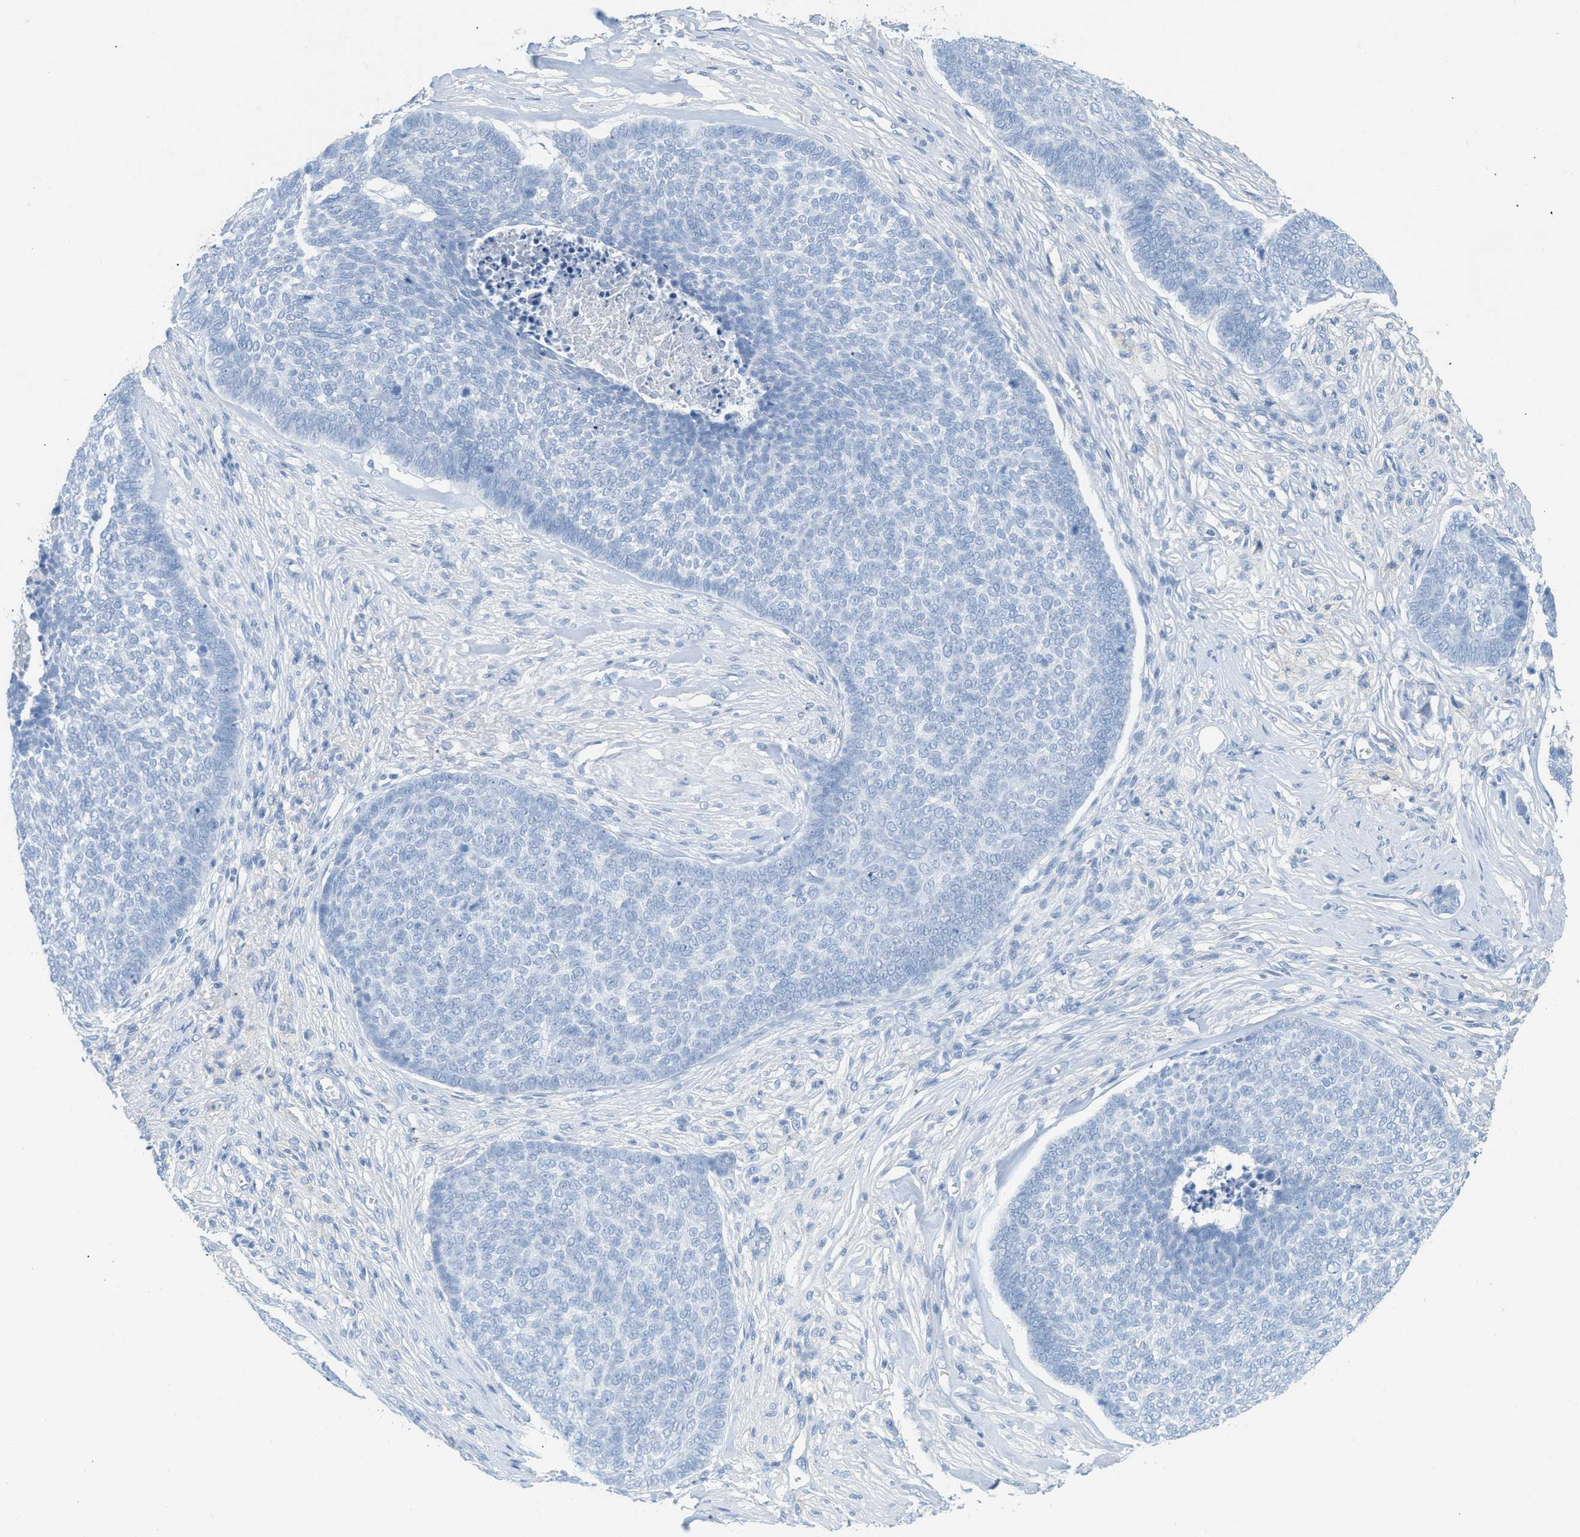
{"staining": {"intensity": "negative", "quantity": "none", "location": "none"}, "tissue": "skin cancer", "cell_type": "Tumor cells", "image_type": "cancer", "snomed": [{"axis": "morphology", "description": "Basal cell carcinoma"}, {"axis": "topography", "description": "Skin"}], "caption": "This histopathology image is of skin cancer (basal cell carcinoma) stained with IHC to label a protein in brown with the nuclei are counter-stained blue. There is no staining in tumor cells.", "gene": "PAPPA", "patient": {"sex": "male", "age": 84}}